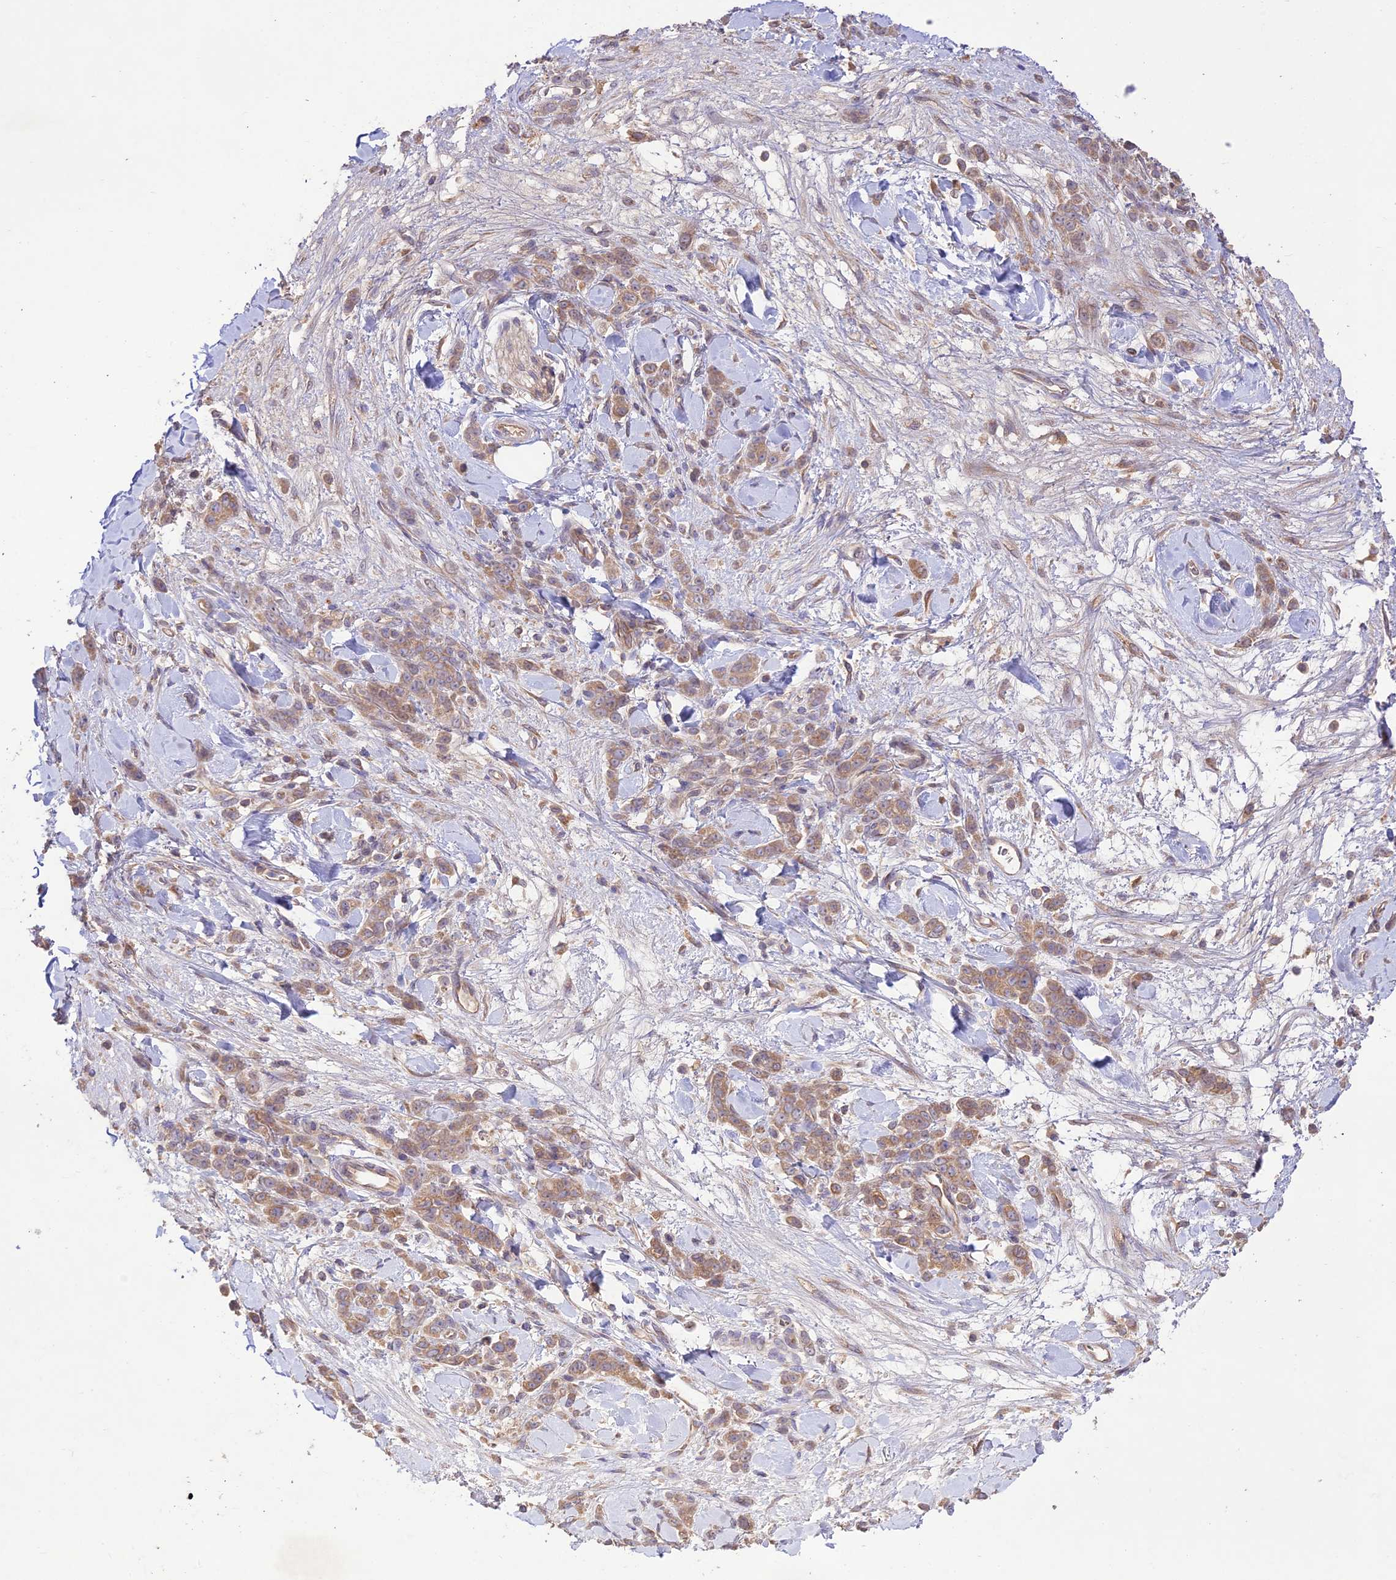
{"staining": {"intensity": "moderate", "quantity": "25%-75%", "location": "cytoplasmic/membranous"}, "tissue": "stomach cancer", "cell_type": "Tumor cells", "image_type": "cancer", "snomed": [{"axis": "morphology", "description": "Normal tissue, NOS"}, {"axis": "morphology", "description": "Adenocarcinoma, NOS"}, {"axis": "topography", "description": "Stomach"}], "caption": "Adenocarcinoma (stomach) stained with a brown dye exhibits moderate cytoplasmic/membranous positive staining in approximately 25%-75% of tumor cells.", "gene": "TMEM259", "patient": {"sex": "male", "age": 82}}